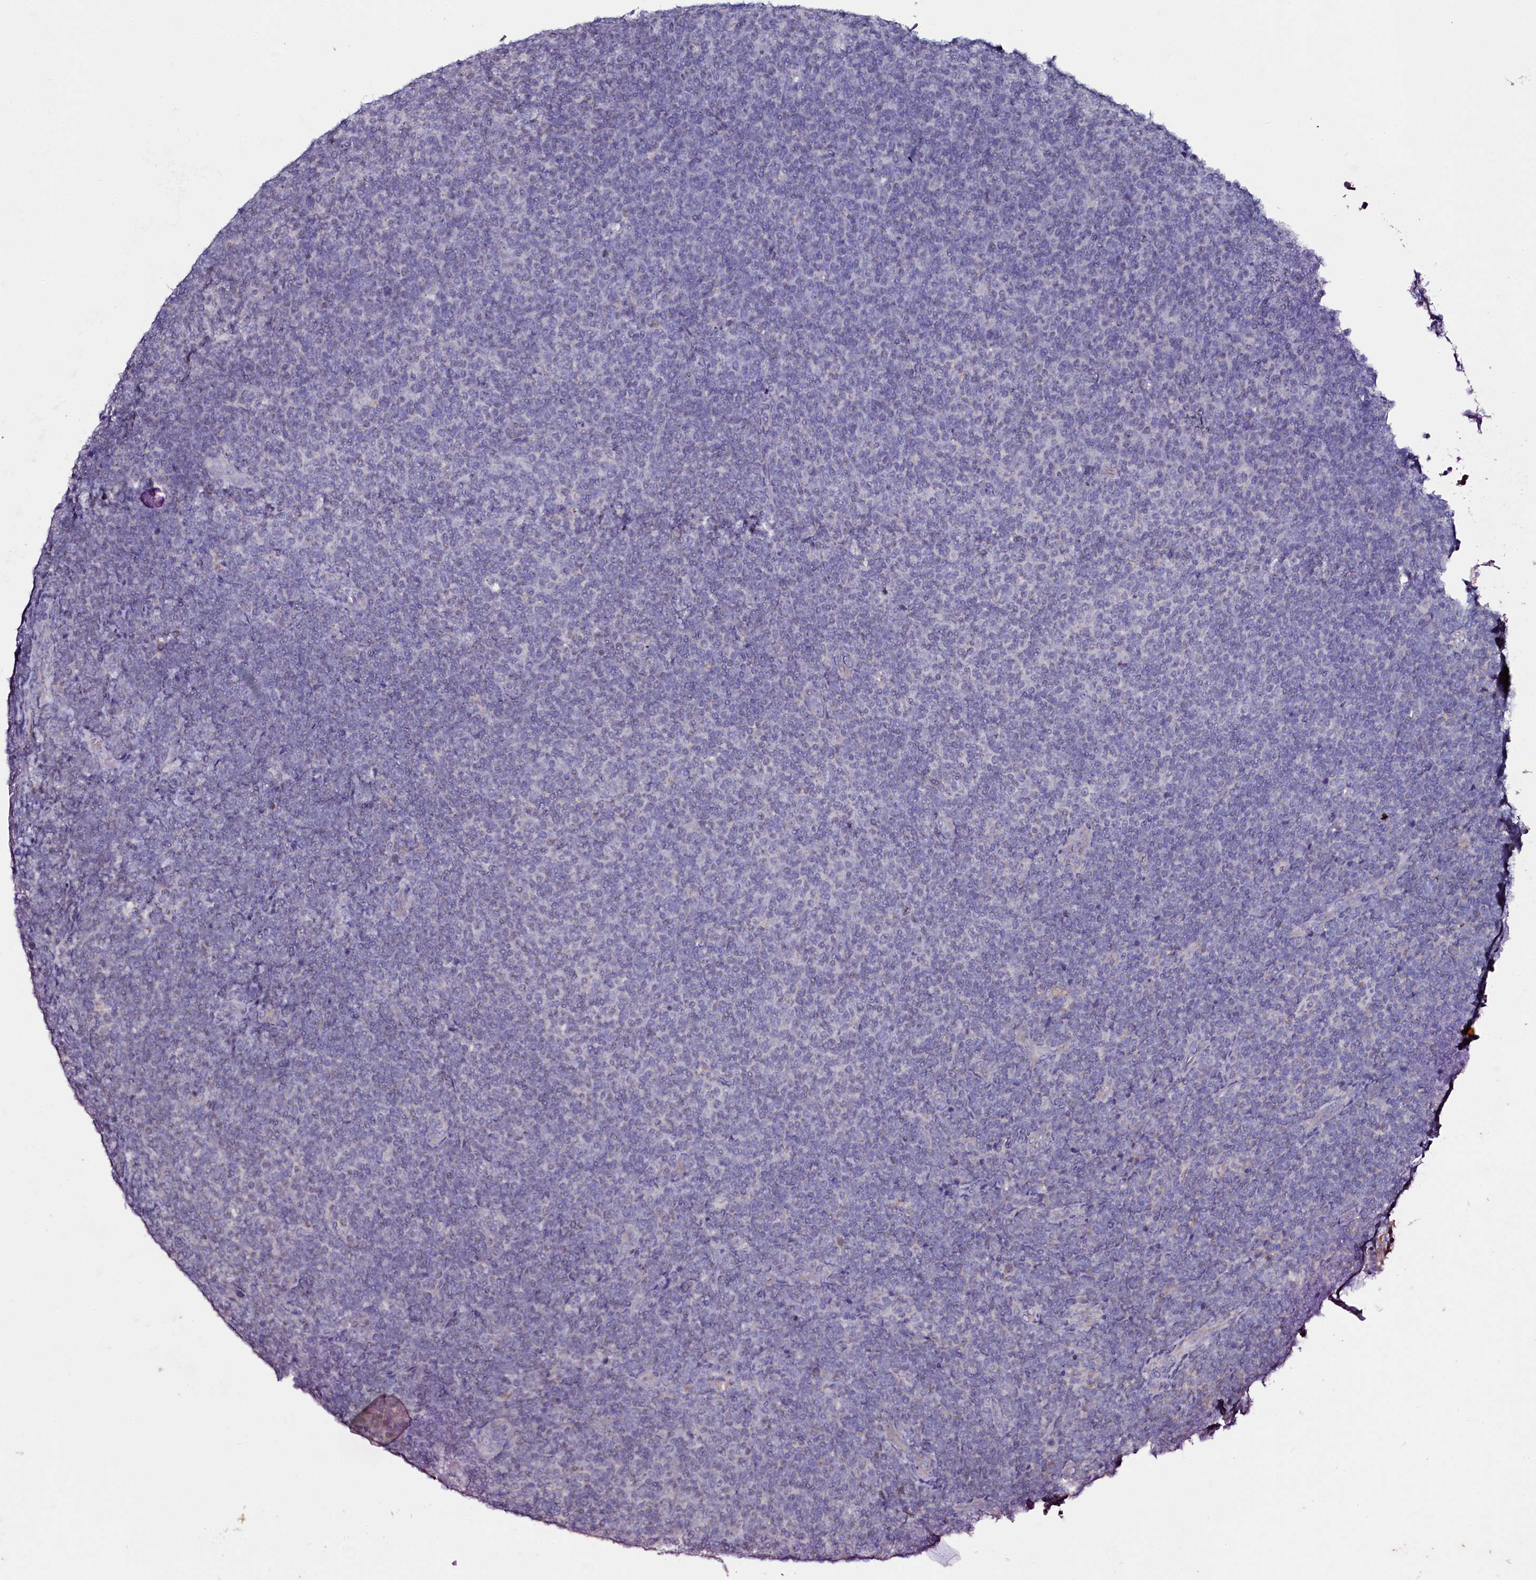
{"staining": {"intensity": "negative", "quantity": "none", "location": "none"}, "tissue": "lymphoma", "cell_type": "Tumor cells", "image_type": "cancer", "snomed": [{"axis": "morphology", "description": "Malignant lymphoma, non-Hodgkin's type, Low grade"}, {"axis": "topography", "description": "Lymph node"}], "caption": "A high-resolution image shows immunohistochemistry (IHC) staining of lymphoma, which displays no significant expression in tumor cells. The staining was performed using DAB (3,3'-diaminobenzidine) to visualize the protein expression in brown, while the nuclei were stained in blue with hematoxylin (Magnification: 20x).", "gene": "USPL1", "patient": {"sex": "male", "age": 66}}